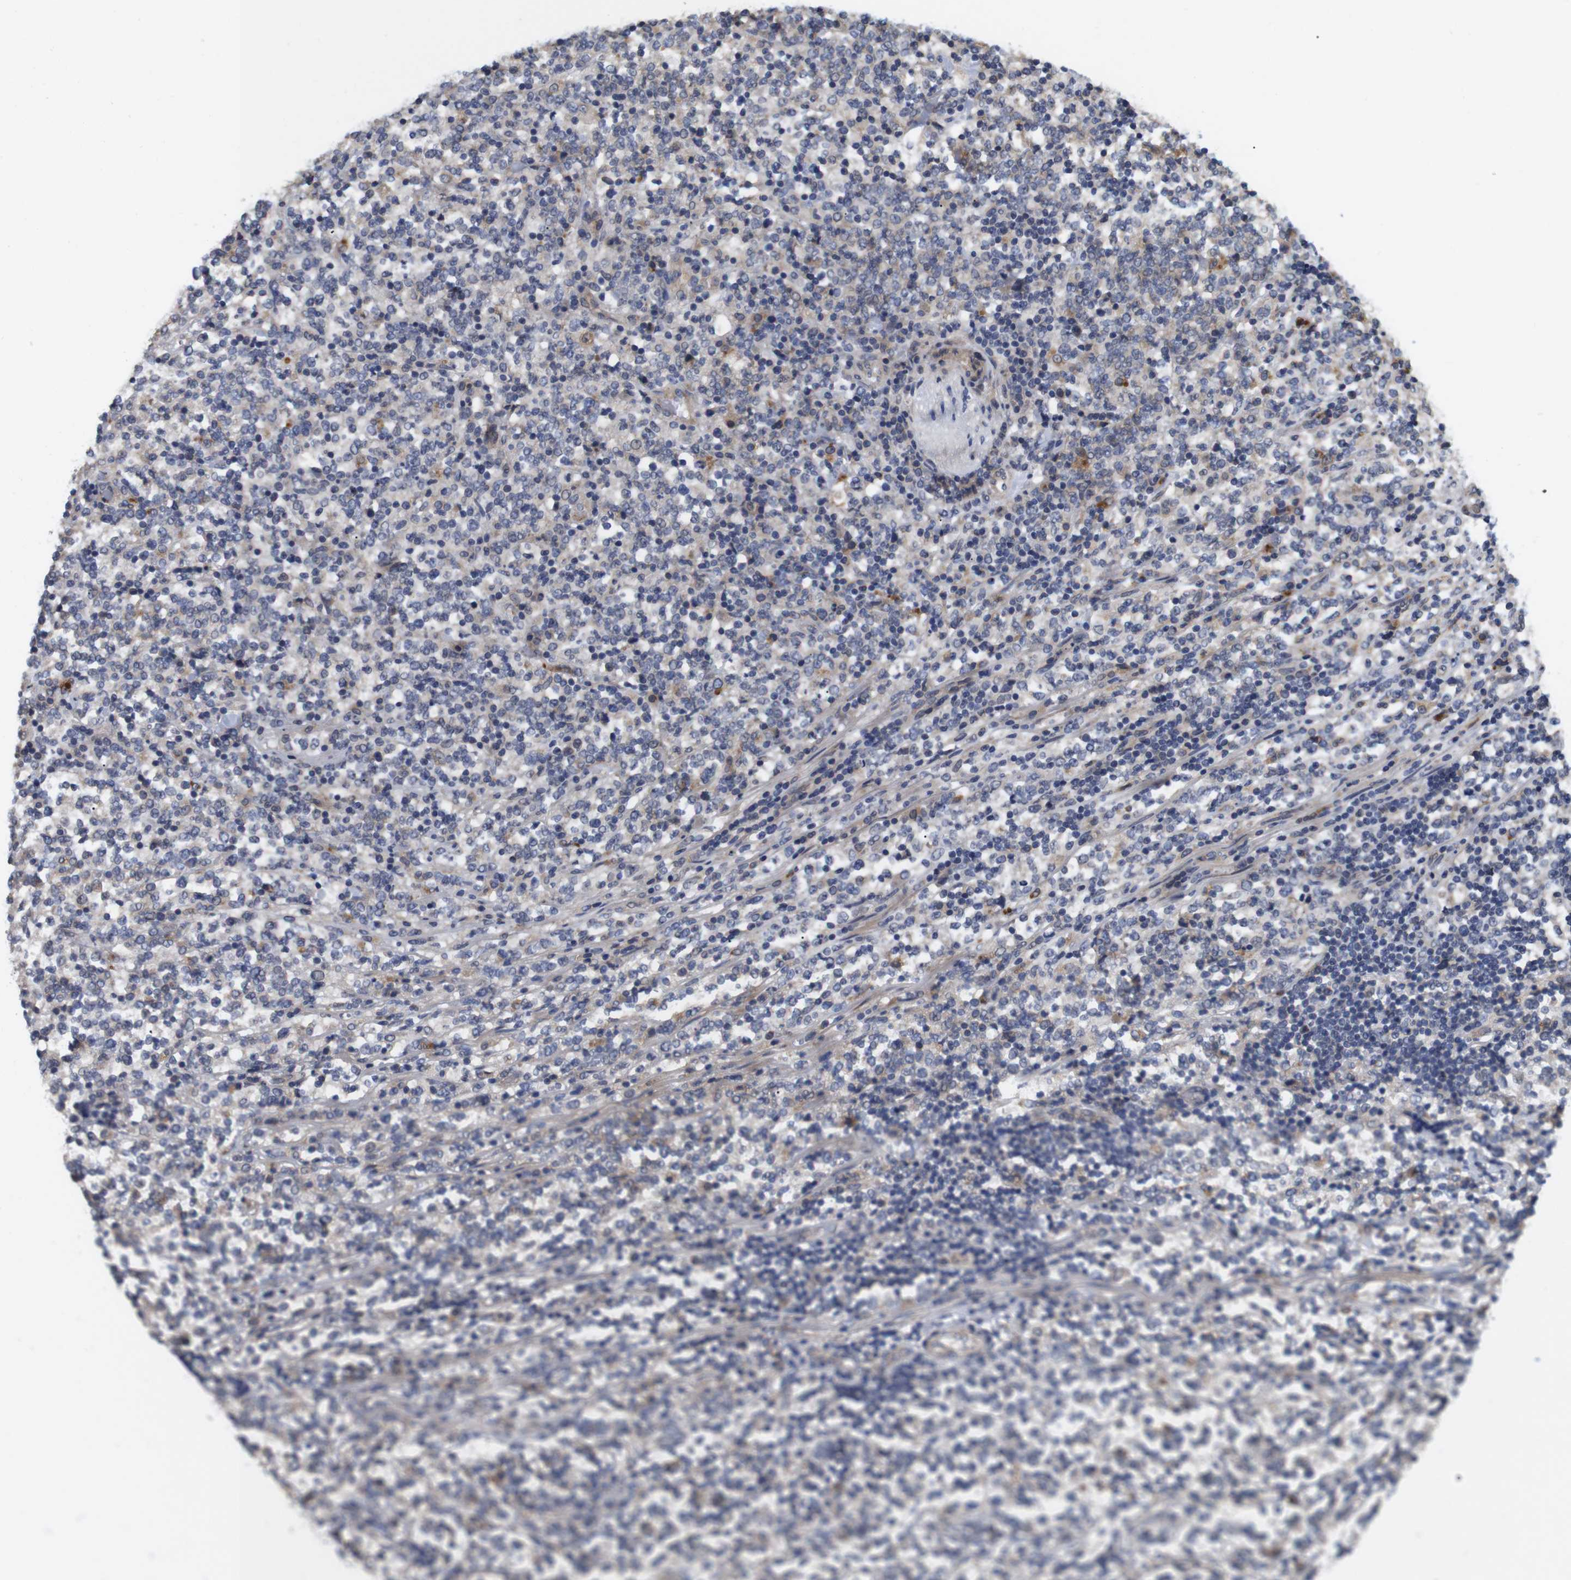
{"staining": {"intensity": "negative", "quantity": "none", "location": "none"}, "tissue": "lymphoma", "cell_type": "Tumor cells", "image_type": "cancer", "snomed": [{"axis": "morphology", "description": "Malignant lymphoma, non-Hodgkin's type, High grade"}, {"axis": "topography", "description": "Soft tissue"}], "caption": "High-grade malignant lymphoma, non-Hodgkin's type stained for a protein using immunohistochemistry (IHC) displays no expression tumor cells.", "gene": "SPRY3", "patient": {"sex": "male", "age": 18}}